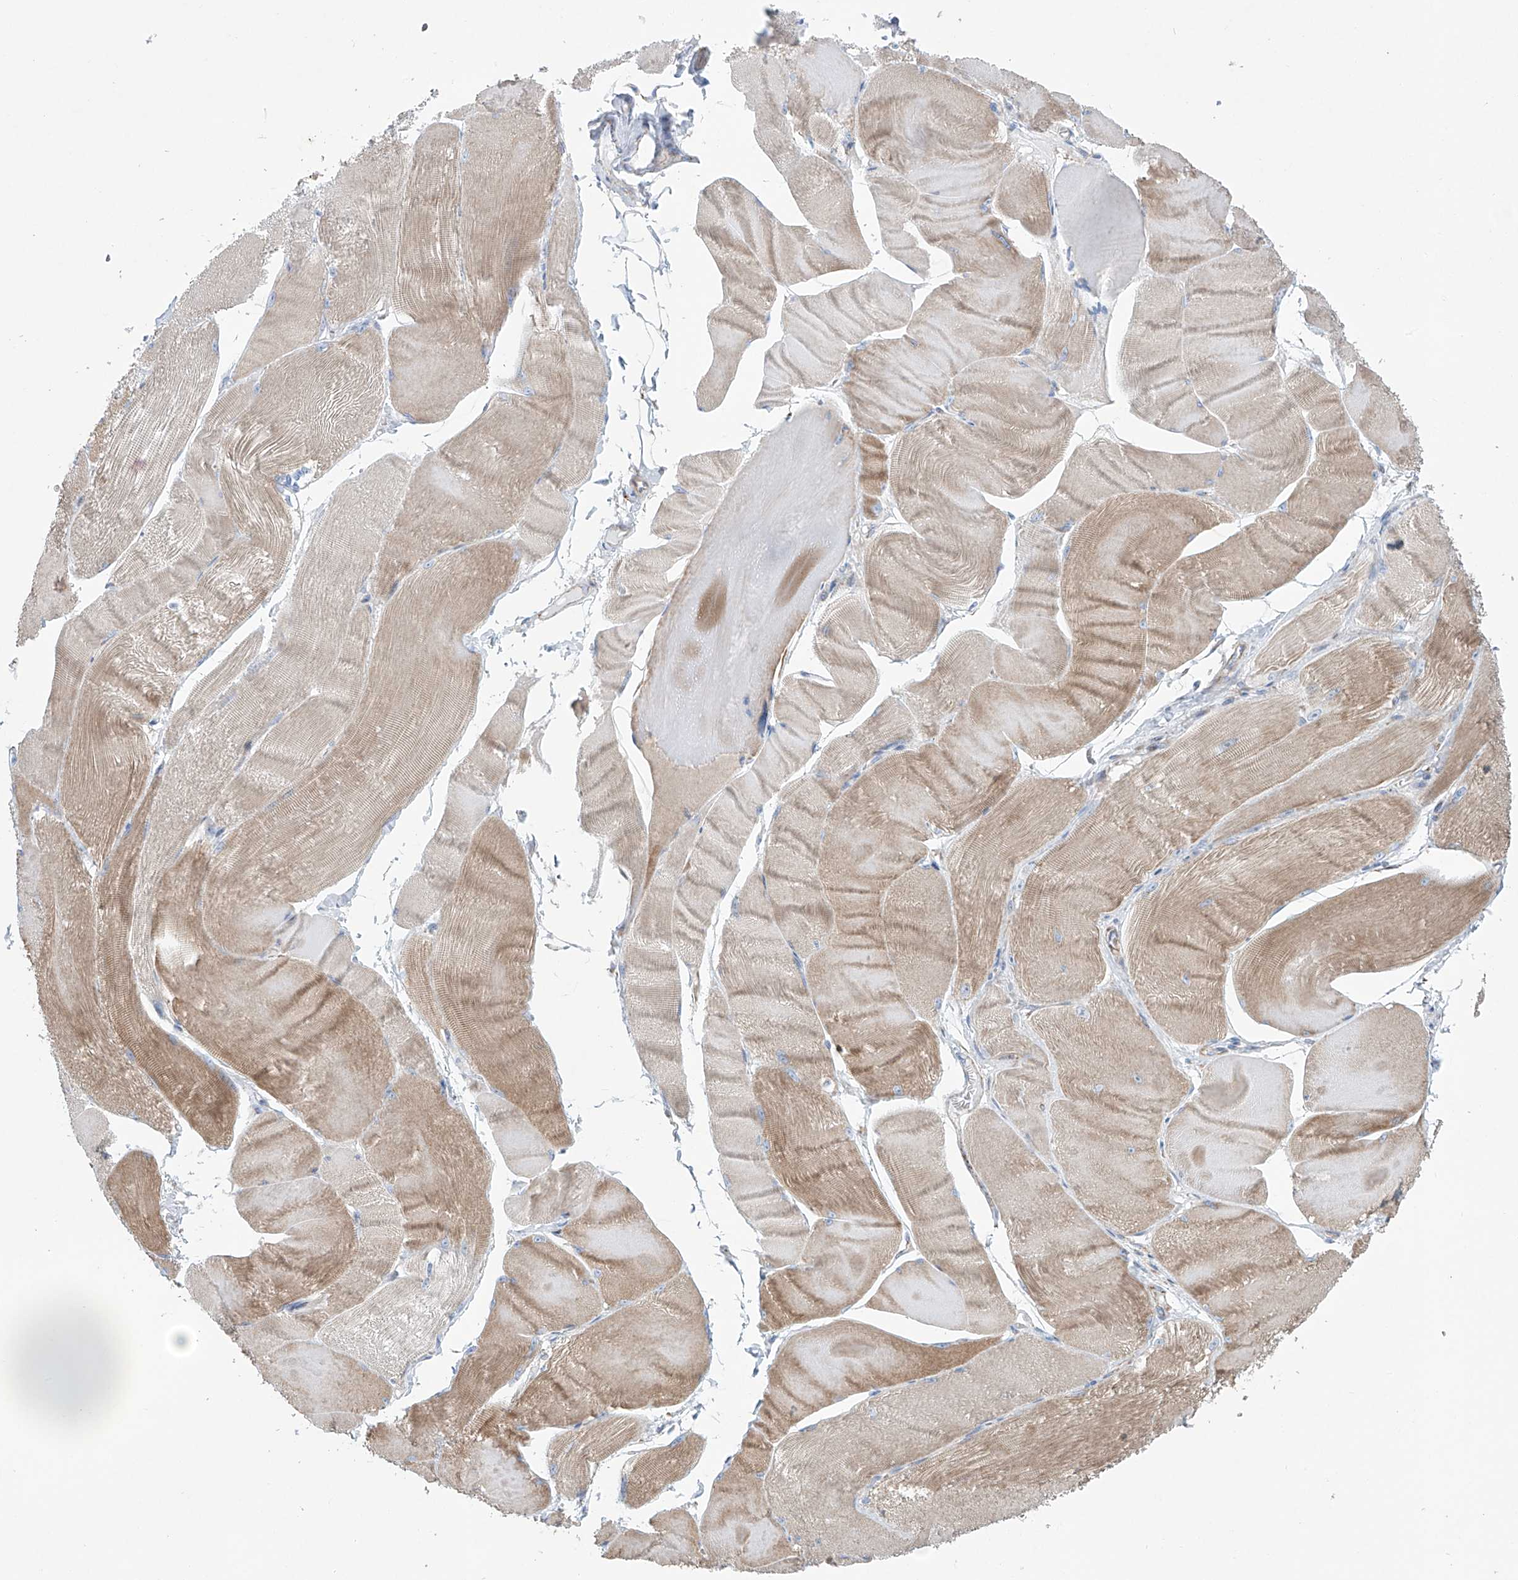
{"staining": {"intensity": "weak", "quantity": "25%-75%", "location": "cytoplasmic/membranous"}, "tissue": "skeletal muscle", "cell_type": "Myocytes", "image_type": "normal", "snomed": [{"axis": "morphology", "description": "Normal tissue, NOS"}, {"axis": "morphology", "description": "Basal cell carcinoma"}, {"axis": "topography", "description": "Skeletal muscle"}], "caption": "Protein expression analysis of normal skeletal muscle reveals weak cytoplasmic/membranous positivity in approximately 25%-75% of myocytes.", "gene": "ALDH6A1", "patient": {"sex": "female", "age": 64}}